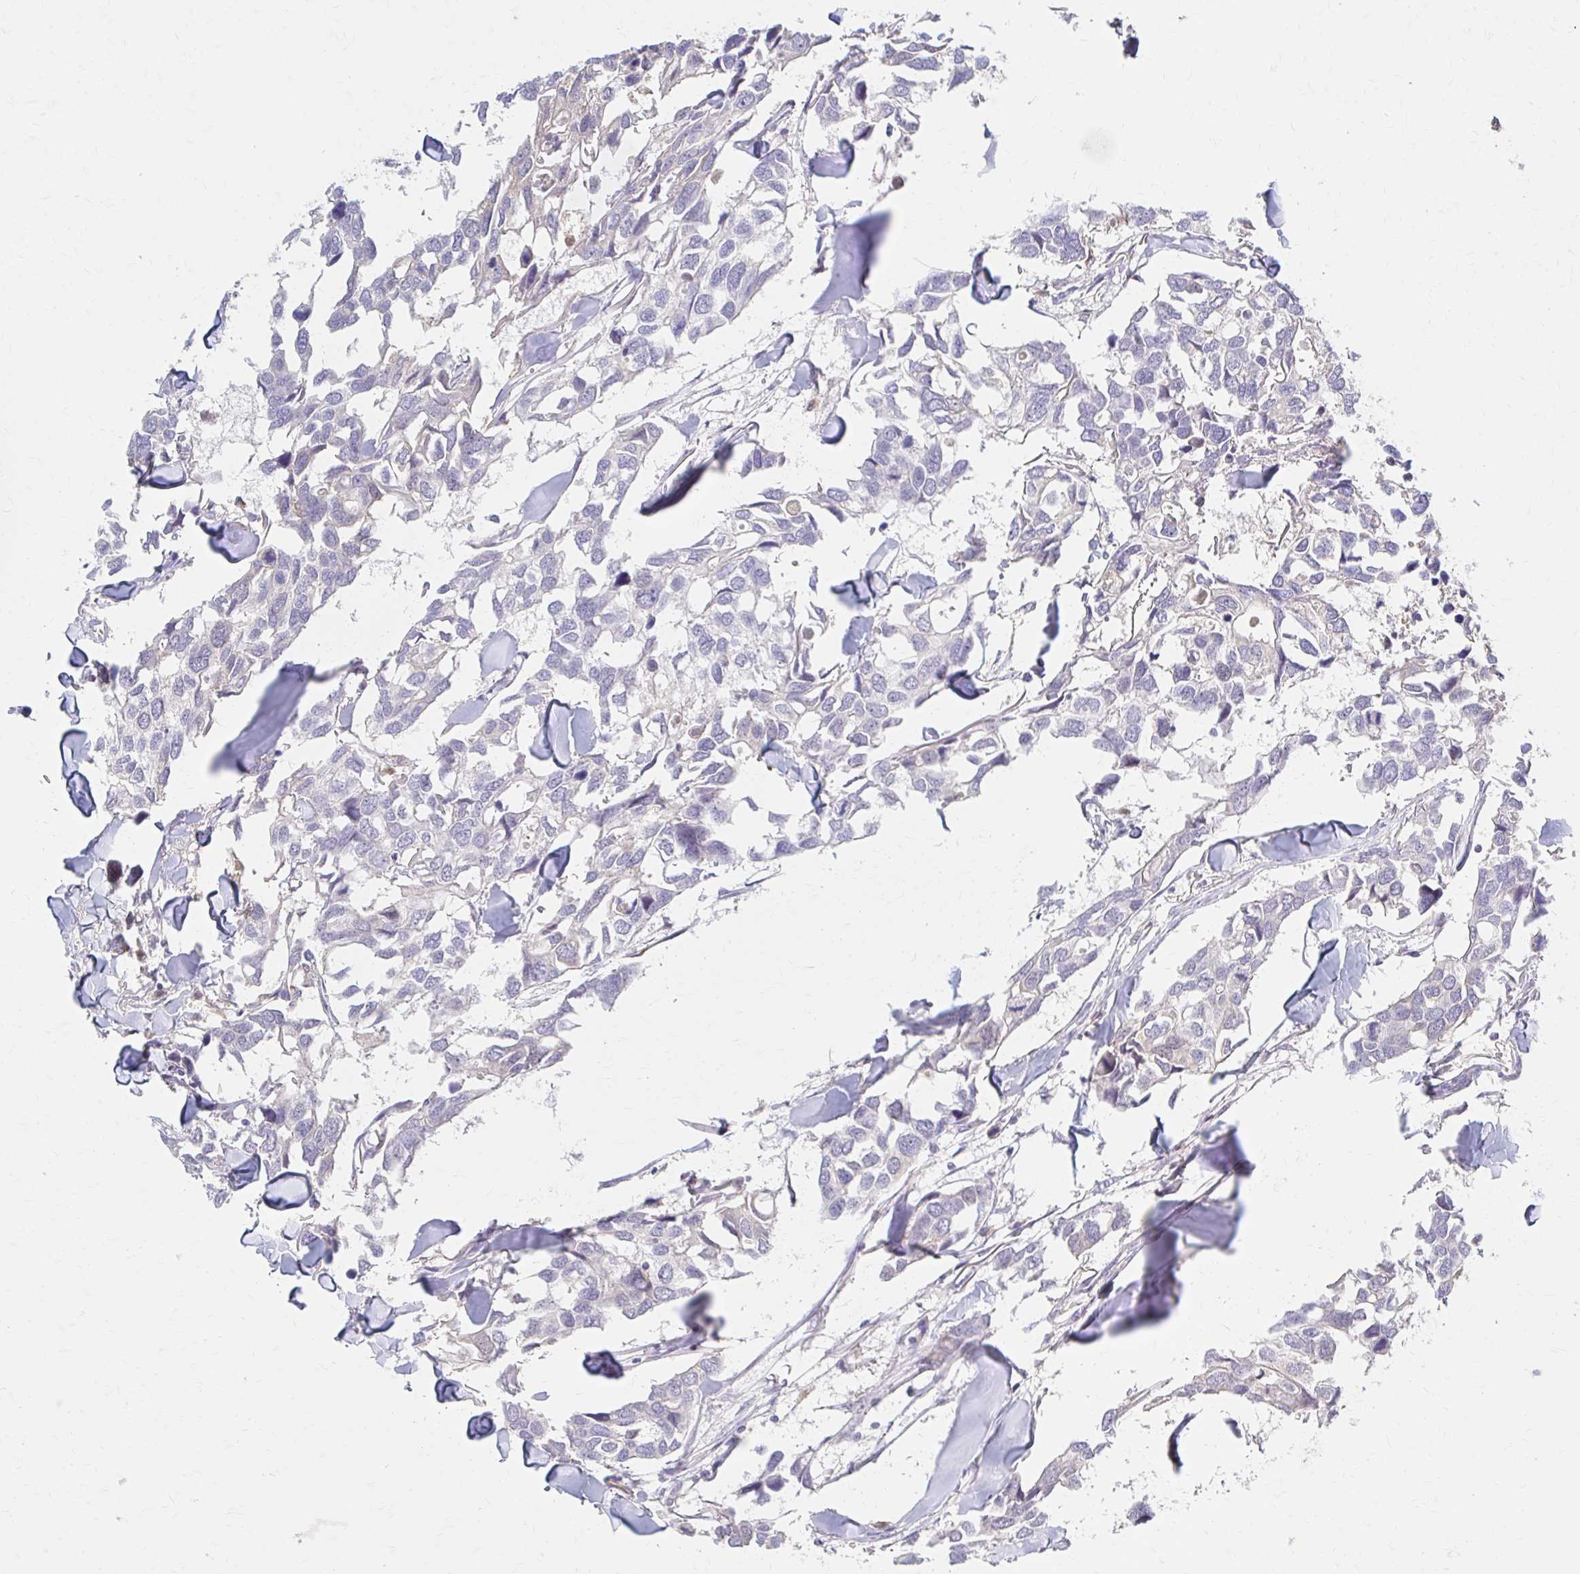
{"staining": {"intensity": "negative", "quantity": "none", "location": "none"}, "tissue": "breast cancer", "cell_type": "Tumor cells", "image_type": "cancer", "snomed": [{"axis": "morphology", "description": "Duct carcinoma"}, {"axis": "topography", "description": "Breast"}], "caption": "The micrograph demonstrates no staining of tumor cells in breast cancer.", "gene": "HMGCS2", "patient": {"sex": "female", "age": 83}}